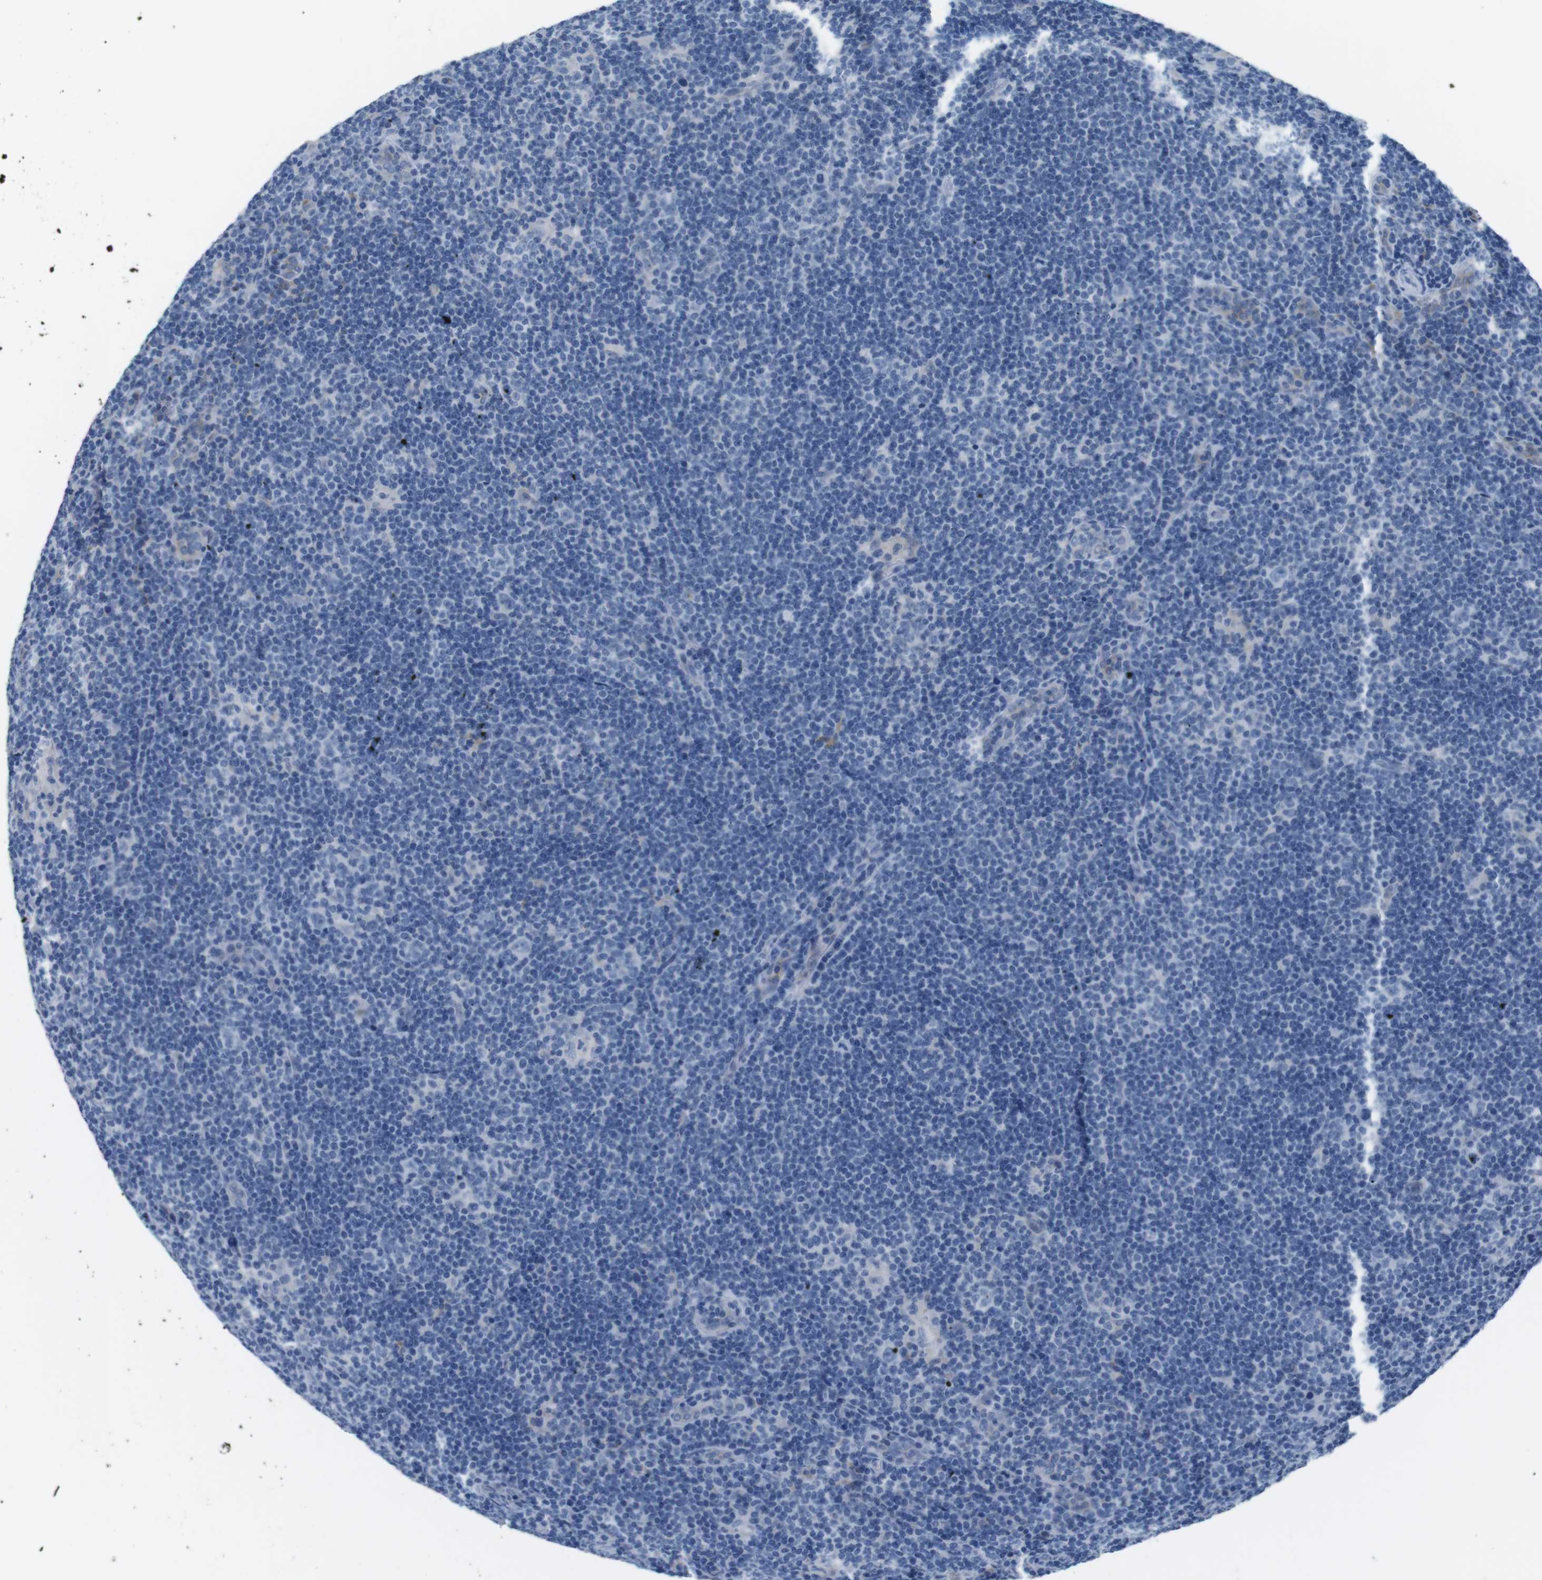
{"staining": {"intensity": "negative", "quantity": "none", "location": "none"}, "tissue": "lymphoma", "cell_type": "Tumor cells", "image_type": "cancer", "snomed": [{"axis": "morphology", "description": "Hodgkin's disease, NOS"}, {"axis": "topography", "description": "Lymph node"}], "caption": "Hodgkin's disease was stained to show a protein in brown. There is no significant staining in tumor cells.", "gene": "FCGRT", "patient": {"sex": "female", "age": 57}}